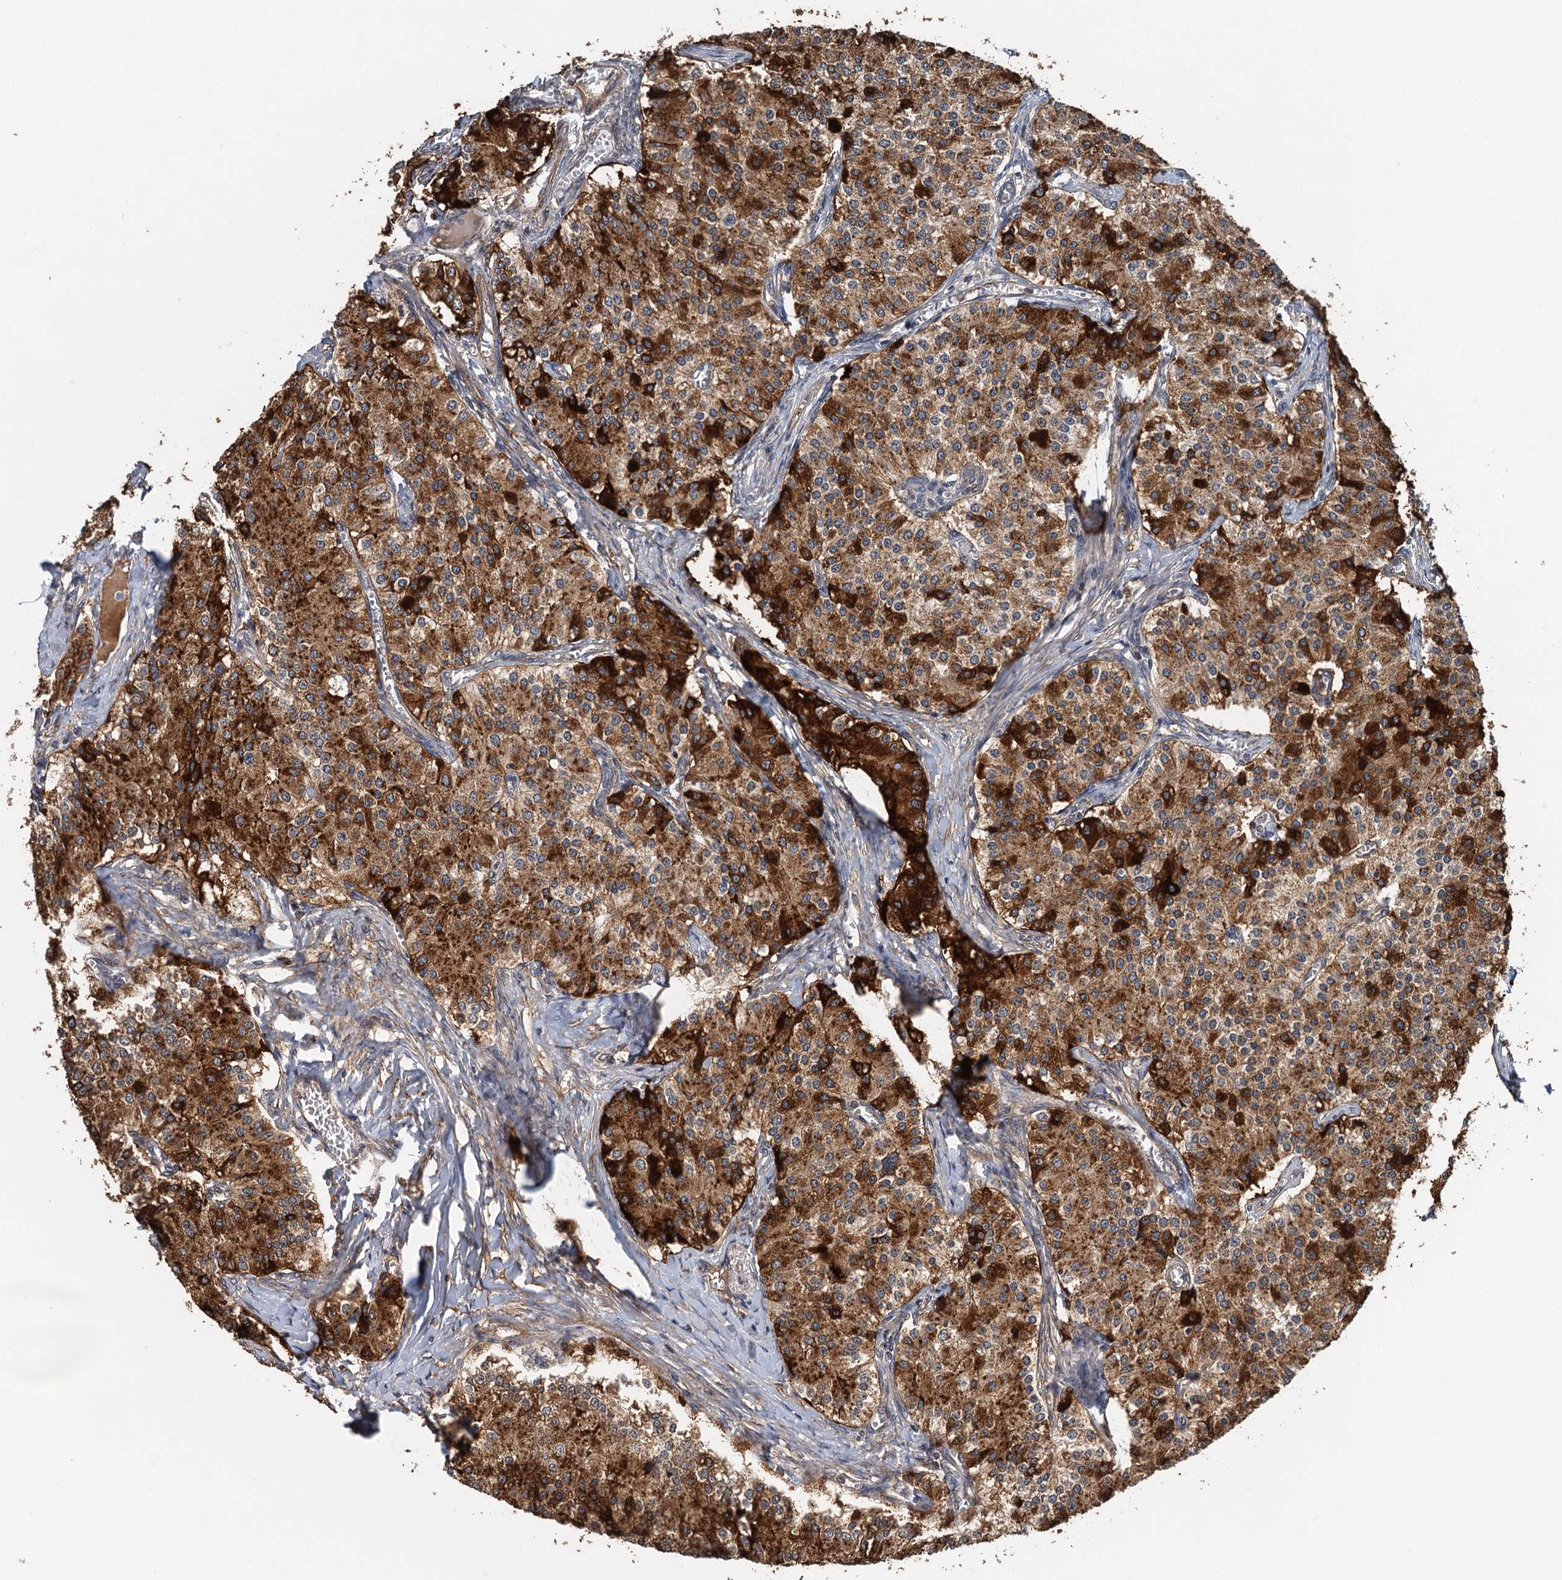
{"staining": {"intensity": "strong", "quantity": ">75%", "location": "cytoplasmic/membranous"}, "tissue": "carcinoid", "cell_type": "Tumor cells", "image_type": "cancer", "snomed": [{"axis": "morphology", "description": "Carcinoid, malignant, NOS"}, {"axis": "topography", "description": "Colon"}], "caption": "Human malignant carcinoid stained with a protein marker shows strong staining in tumor cells.", "gene": "MEAK7", "patient": {"sex": "female", "age": 52}}